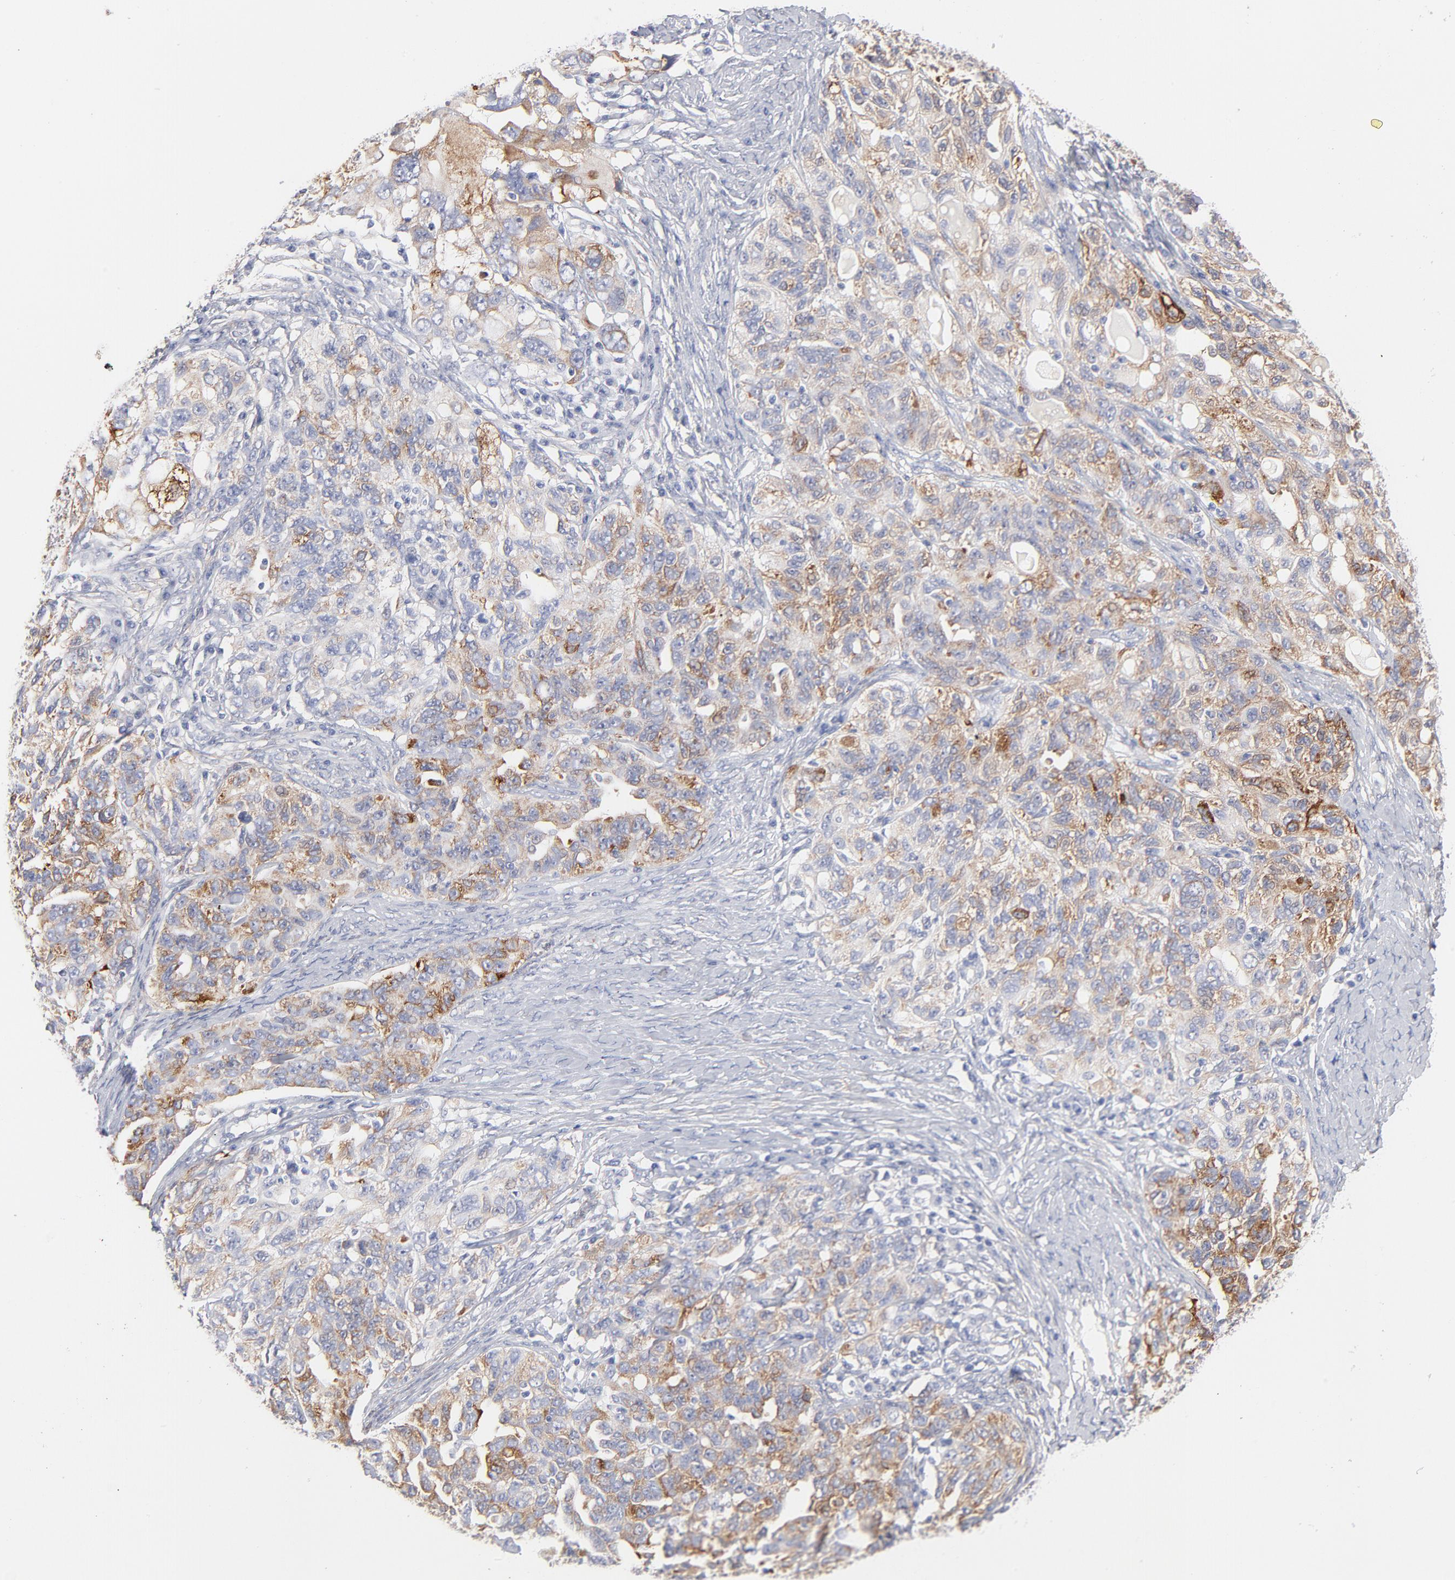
{"staining": {"intensity": "strong", "quantity": "25%-75%", "location": "cytoplasmic/membranous"}, "tissue": "ovarian cancer", "cell_type": "Tumor cells", "image_type": "cancer", "snomed": [{"axis": "morphology", "description": "Cystadenocarcinoma, serous, NOS"}, {"axis": "topography", "description": "Ovary"}], "caption": "Immunohistochemical staining of serous cystadenocarcinoma (ovarian) reveals strong cytoplasmic/membranous protein positivity in about 25%-75% of tumor cells. (Brightfield microscopy of DAB IHC at high magnification).", "gene": "MID1", "patient": {"sex": "female", "age": 82}}